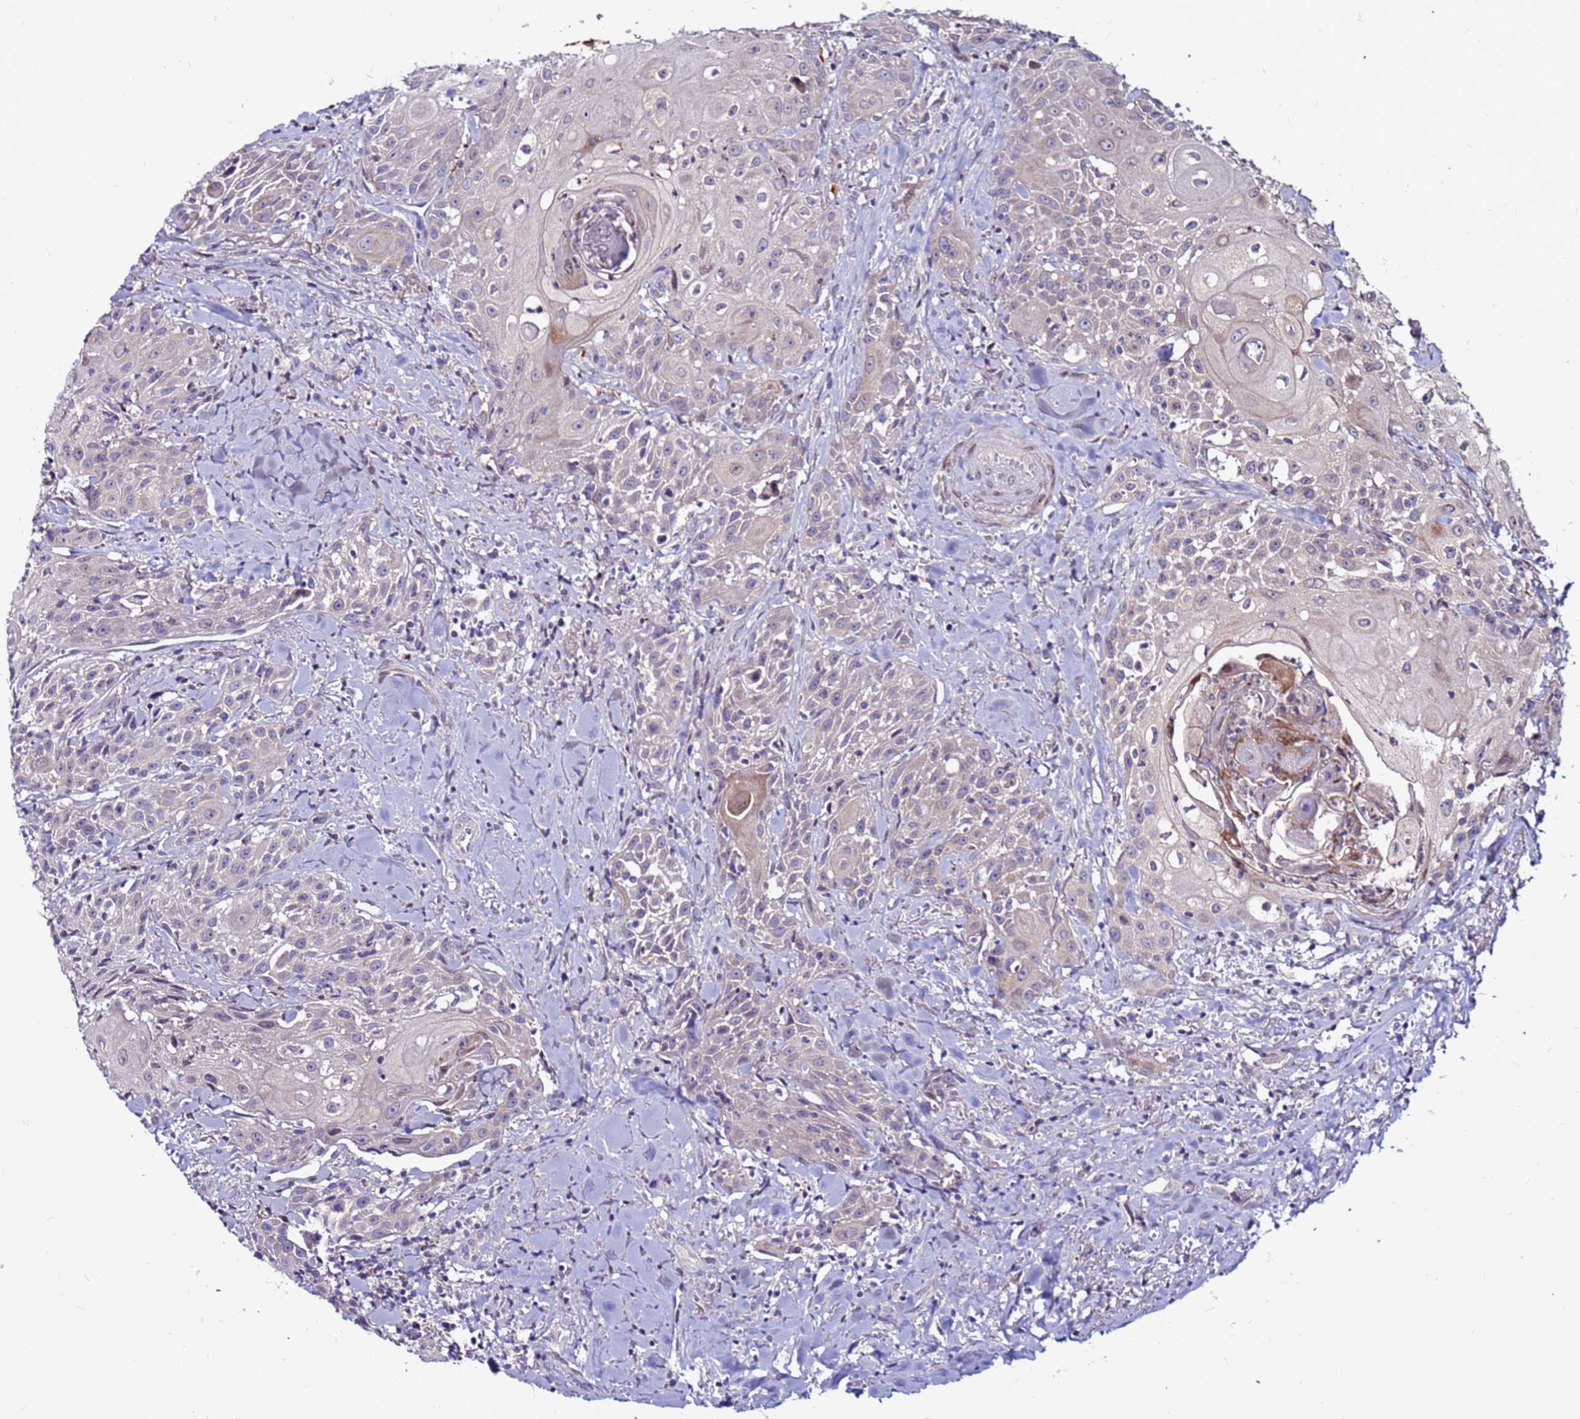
{"staining": {"intensity": "negative", "quantity": "none", "location": "none"}, "tissue": "head and neck cancer", "cell_type": "Tumor cells", "image_type": "cancer", "snomed": [{"axis": "morphology", "description": "Squamous cell carcinoma, NOS"}, {"axis": "topography", "description": "Oral tissue"}, {"axis": "topography", "description": "Head-Neck"}], "caption": "A photomicrograph of head and neck cancer (squamous cell carcinoma) stained for a protein displays no brown staining in tumor cells.", "gene": "CCDC71", "patient": {"sex": "female", "age": 82}}